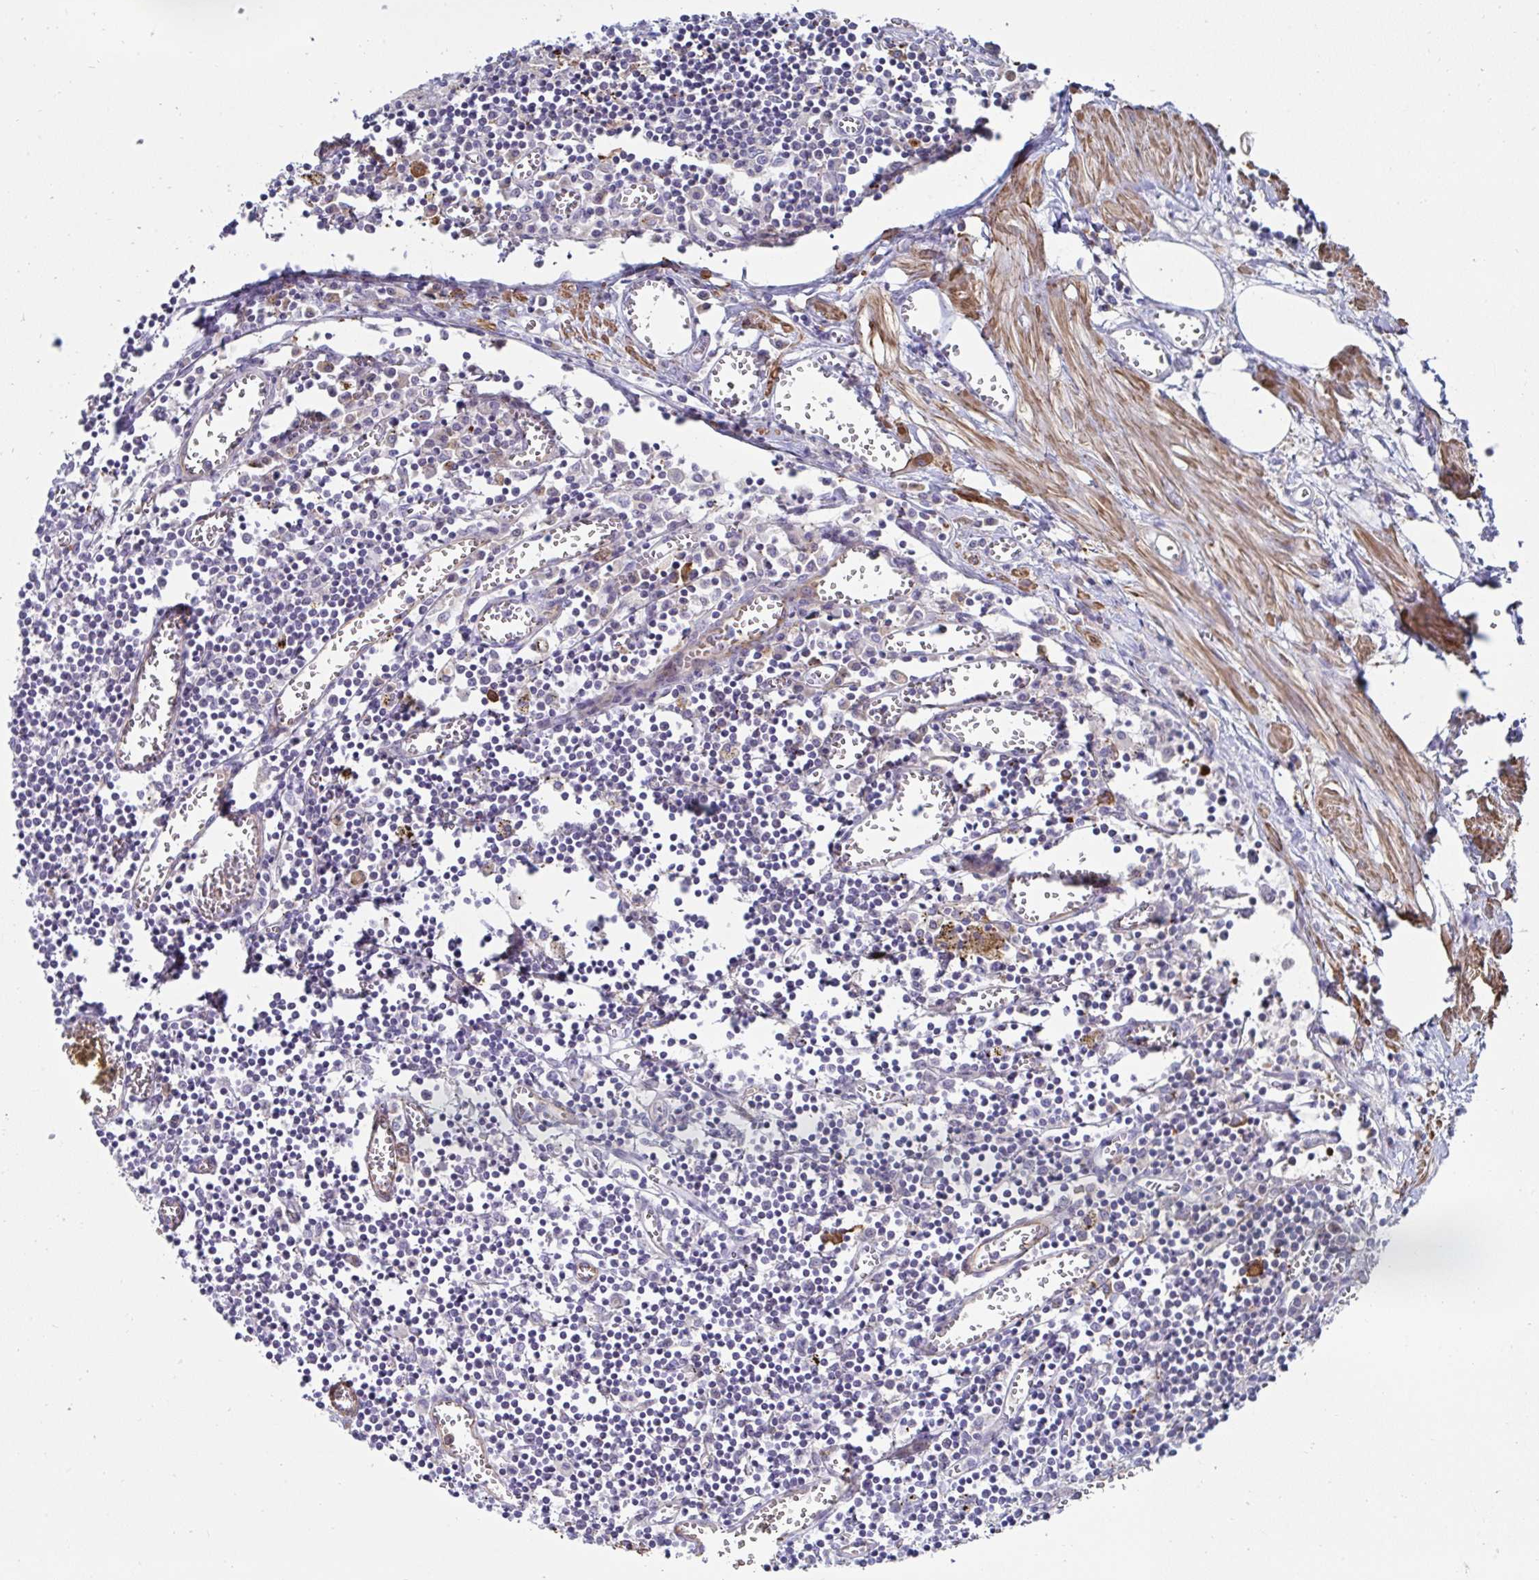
{"staining": {"intensity": "weak", "quantity": "<25%", "location": "cytoplasmic/membranous"}, "tissue": "lymph node", "cell_type": "Germinal center cells", "image_type": "normal", "snomed": [{"axis": "morphology", "description": "Normal tissue, NOS"}, {"axis": "topography", "description": "Lymph node"}], "caption": "High magnification brightfield microscopy of unremarkable lymph node stained with DAB (3,3'-diaminobenzidine) (brown) and counterstained with hematoxylin (blue): germinal center cells show no significant expression.", "gene": "FBXL13", "patient": {"sex": "male", "age": 66}}